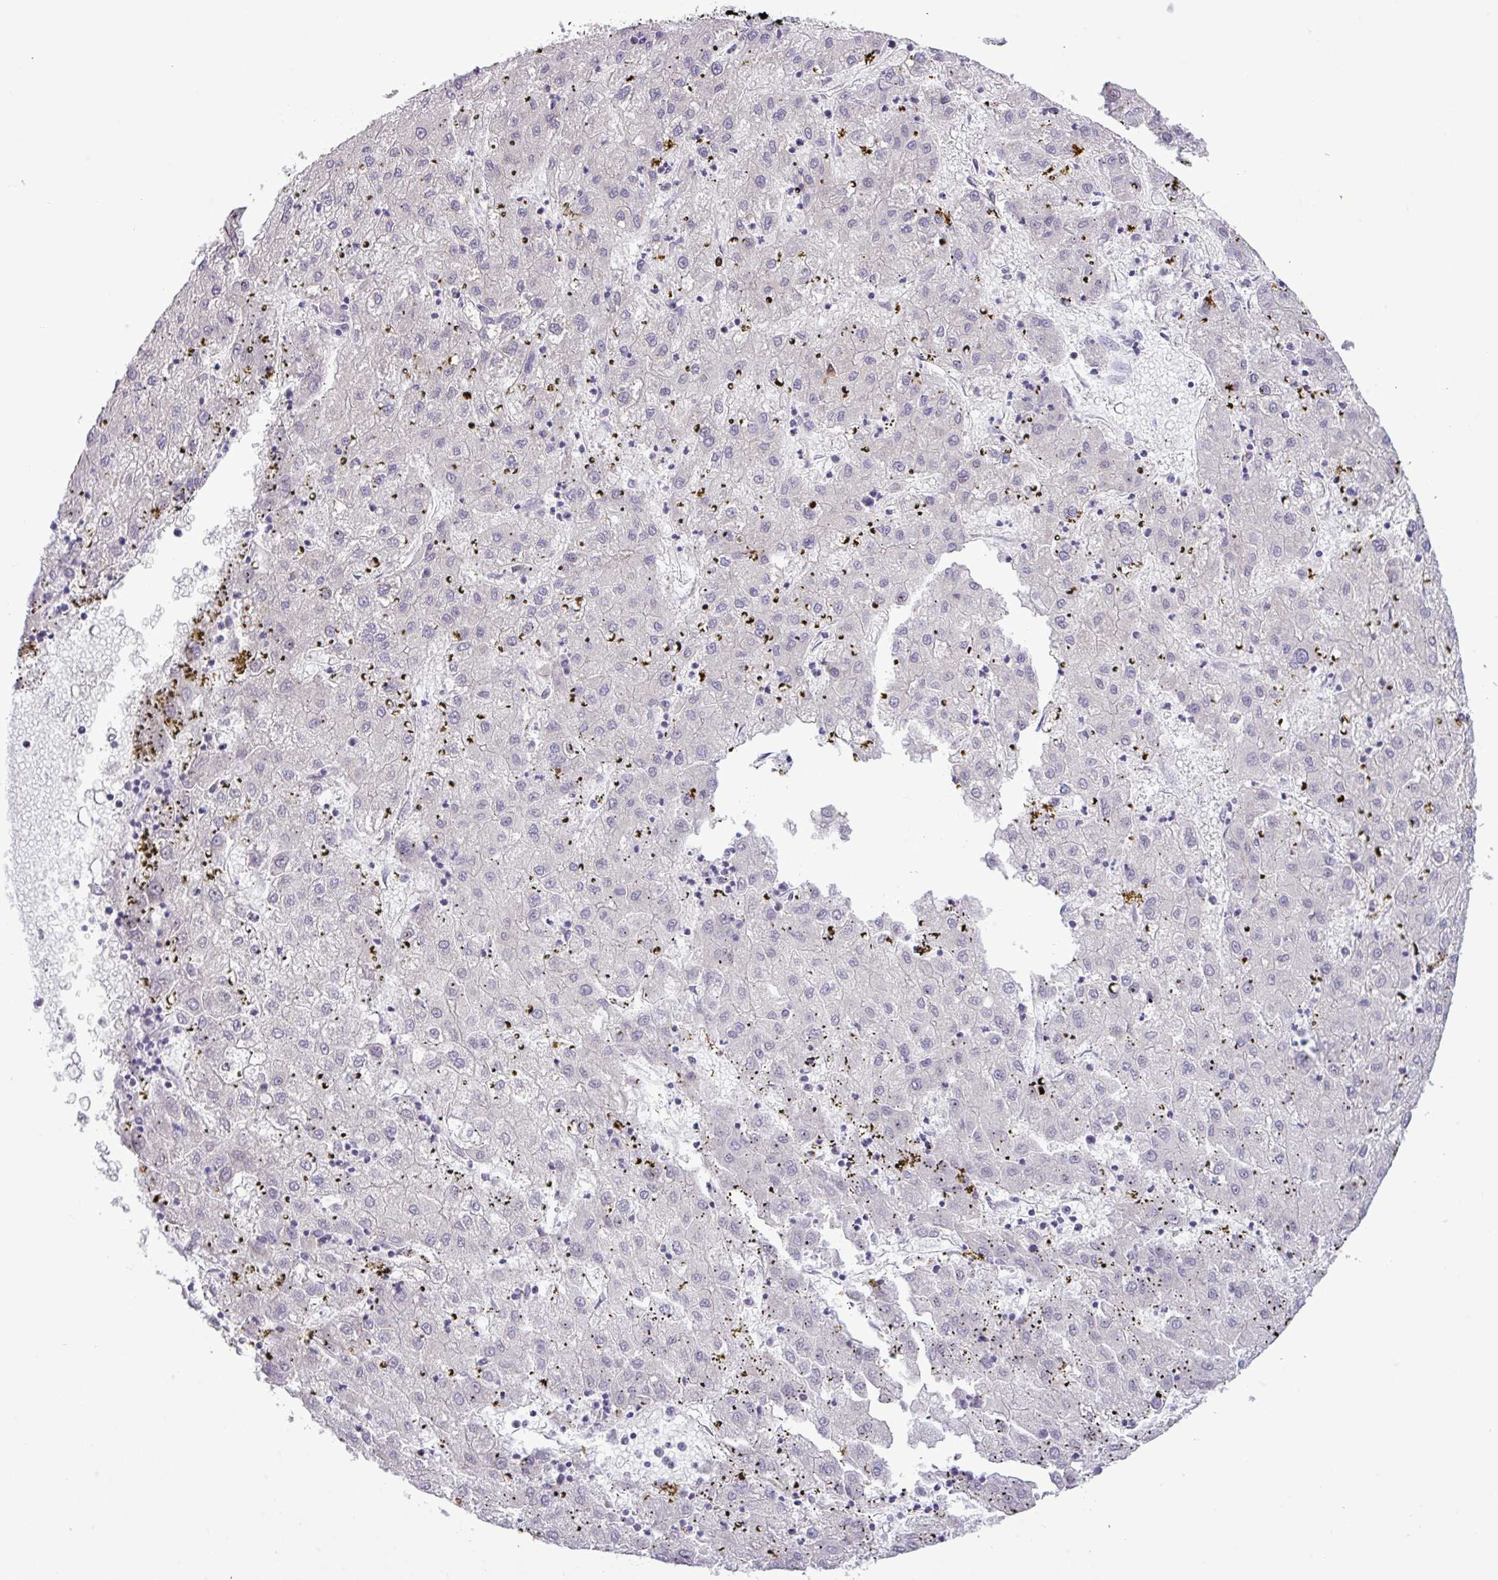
{"staining": {"intensity": "negative", "quantity": "none", "location": "none"}, "tissue": "liver cancer", "cell_type": "Tumor cells", "image_type": "cancer", "snomed": [{"axis": "morphology", "description": "Carcinoma, Hepatocellular, NOS"}, {"axis": "topography", "description": "Liver"}], "caption": "The IHC histopathology image has no significant staining in tumor cells of liver cancer (hepatocellular carcinoma) tissue. (Brightfield microscopy of DAB immunohistochemistry (IHC) at high magnification).", "gene": "FAM222B", "patient": {"sex": "male", "age": 72}}